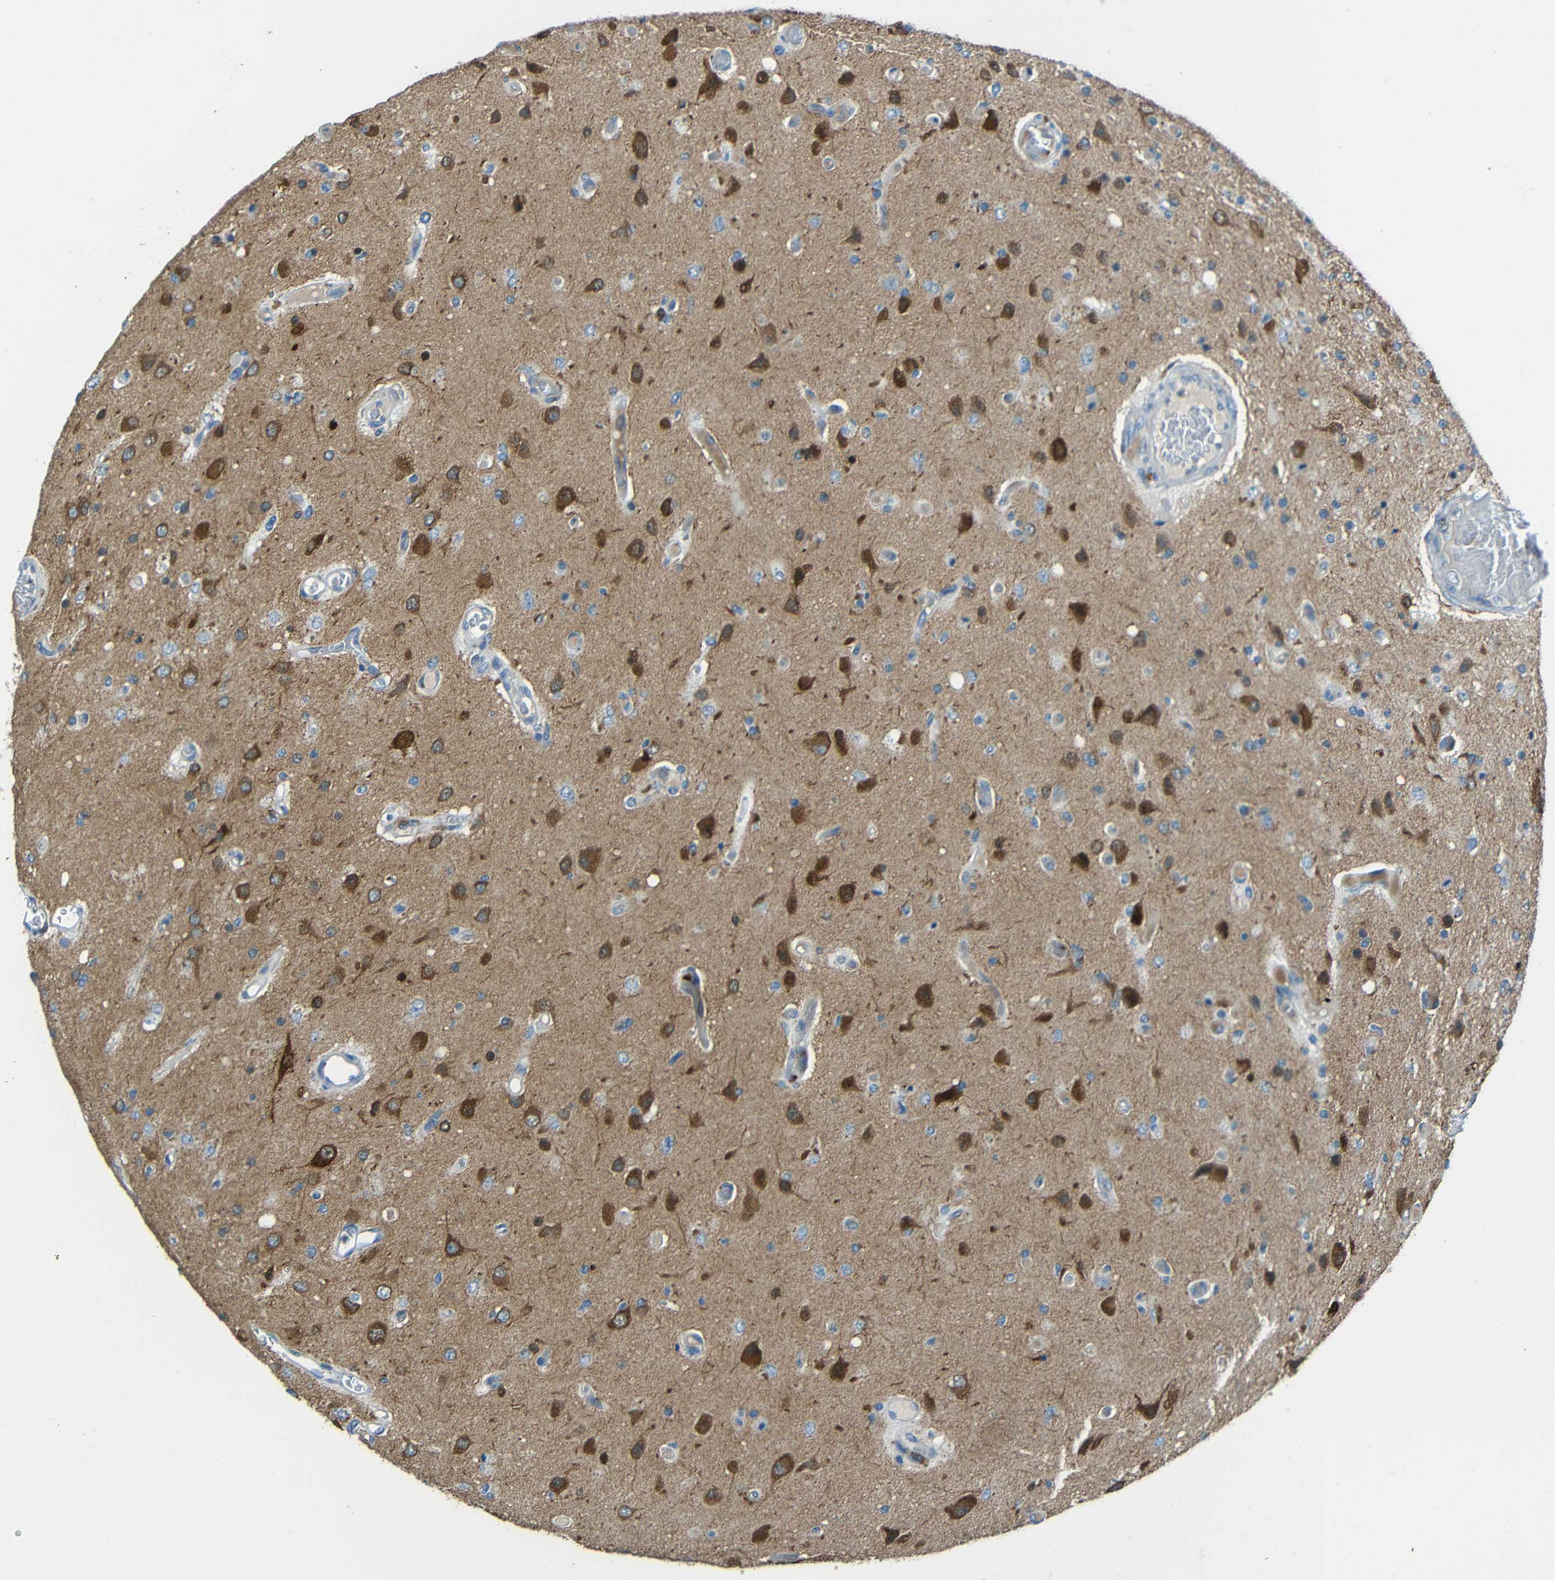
{"staining": {"intensity": "strong", "quantity": "25%-75%", "location": "cytoplasmic/membranous"}, "tissue": "glioma", "cell_type": "Tumor cells", "image_type": "cancer", "snomed": [{"axis": "morphology", "description": "Normal tissue, NOS"}, {"axis": "morphology", "description": "Glioma, malignant, High grade"}, {"axis": "topography", "description": "Cerebral cortex"}], "caption": "Tumor cells show high levels of strong cytoplasmic/membranous expression in about 25%-75% of cells in glioma.", "gene": "DCLK1", "patient": {"sex": "male", "age": 77}}